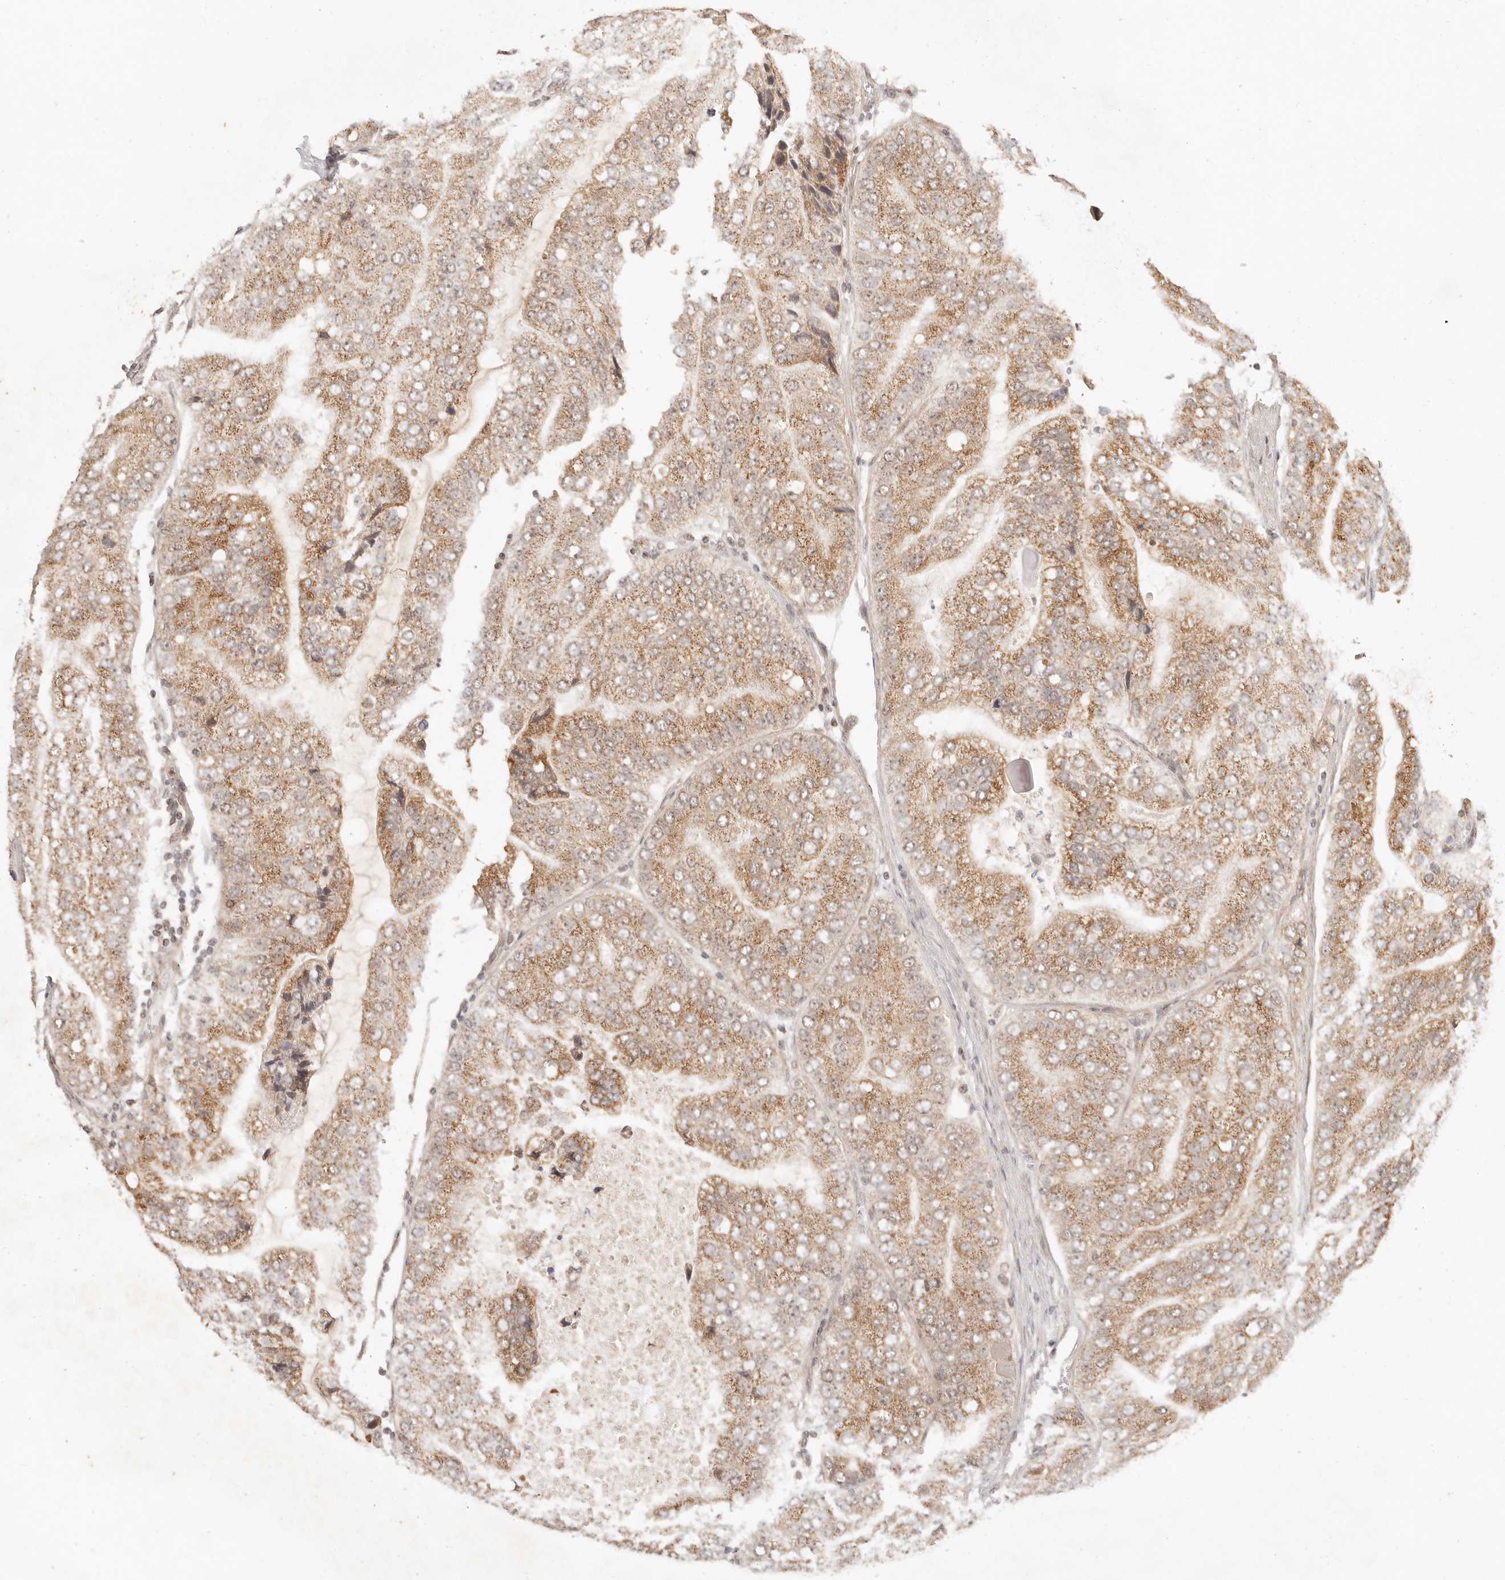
{"staining": {"intensity": "moderate", "quantity": ">75%", "location": "cytoplasmic/membranous"}, "tissue": "prostate cancer", "cell_type": "Tumor cells", "image_type": "cancer", "snomed": [{"axis": "morphology", "description": "Adenocarcinoma, High grade"}, {"axis": "topography", "description": "Prostate"}], "caption": "An image of prostate adenocarcinoma (high-grade) stained for a protein displays moderate cytoplasmic/membranous brown staining in tumor cells.", "gene": "INTS11", "patient": {"sex": "male", "age": 70}}